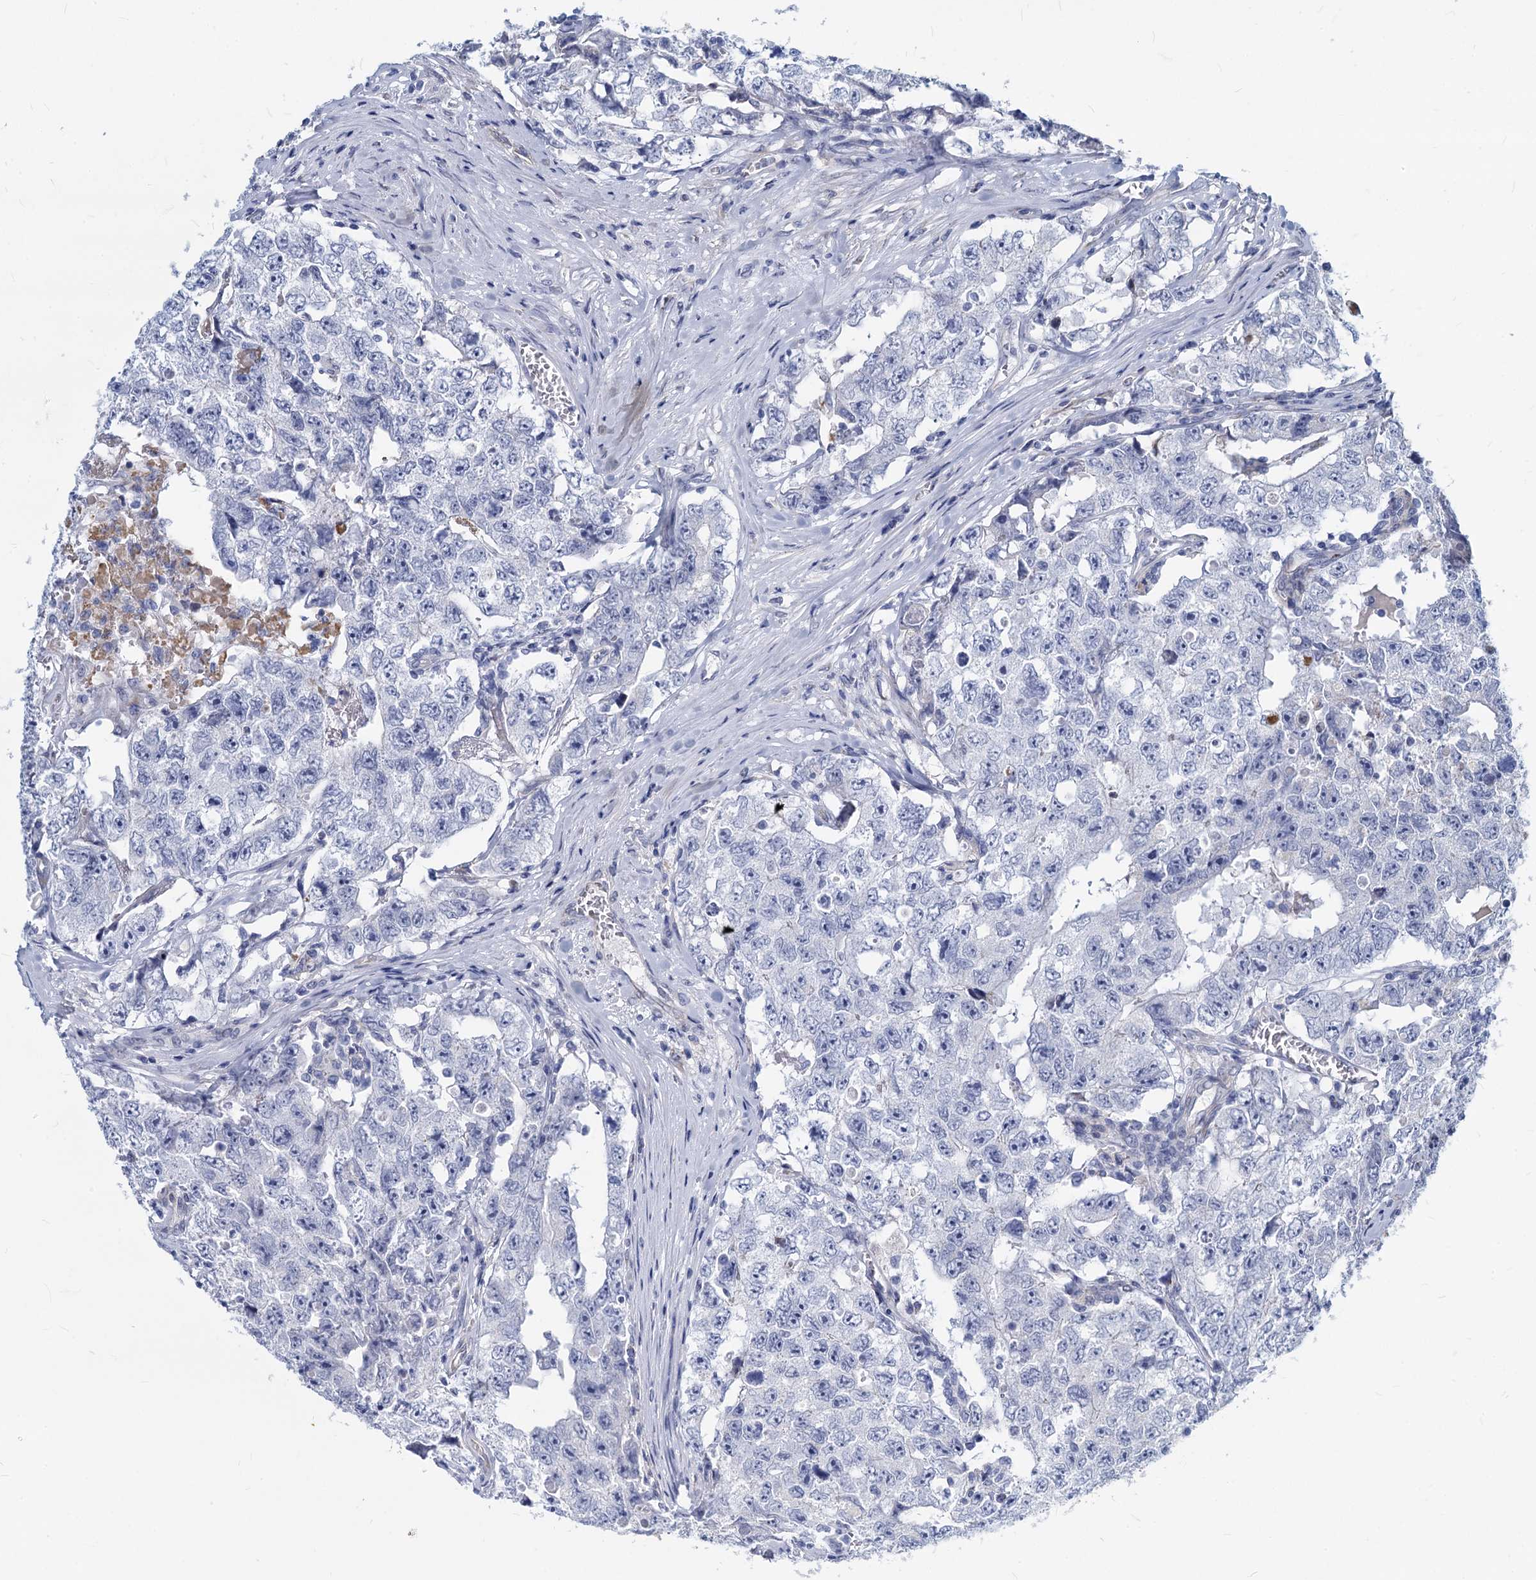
{"staining": {"intensity": "negative", "quantity": "none", "location": "none"}, "tissue": "testis cancer", "cell_type": "Tumor cells", "image_type": "cancer", "snomed": [{"axis": "morphology", "description": "Carcinoma, Embryonal, NOS"}, {"axis": "topography", "description": "Testis"}], "caption": "Protein analysis of testis cancer (embryonal carcinoma) demonstrates no significant expression in tumor cells.", "gene": "GSTM3", "patient": {"sex": "male", "age": 17}}